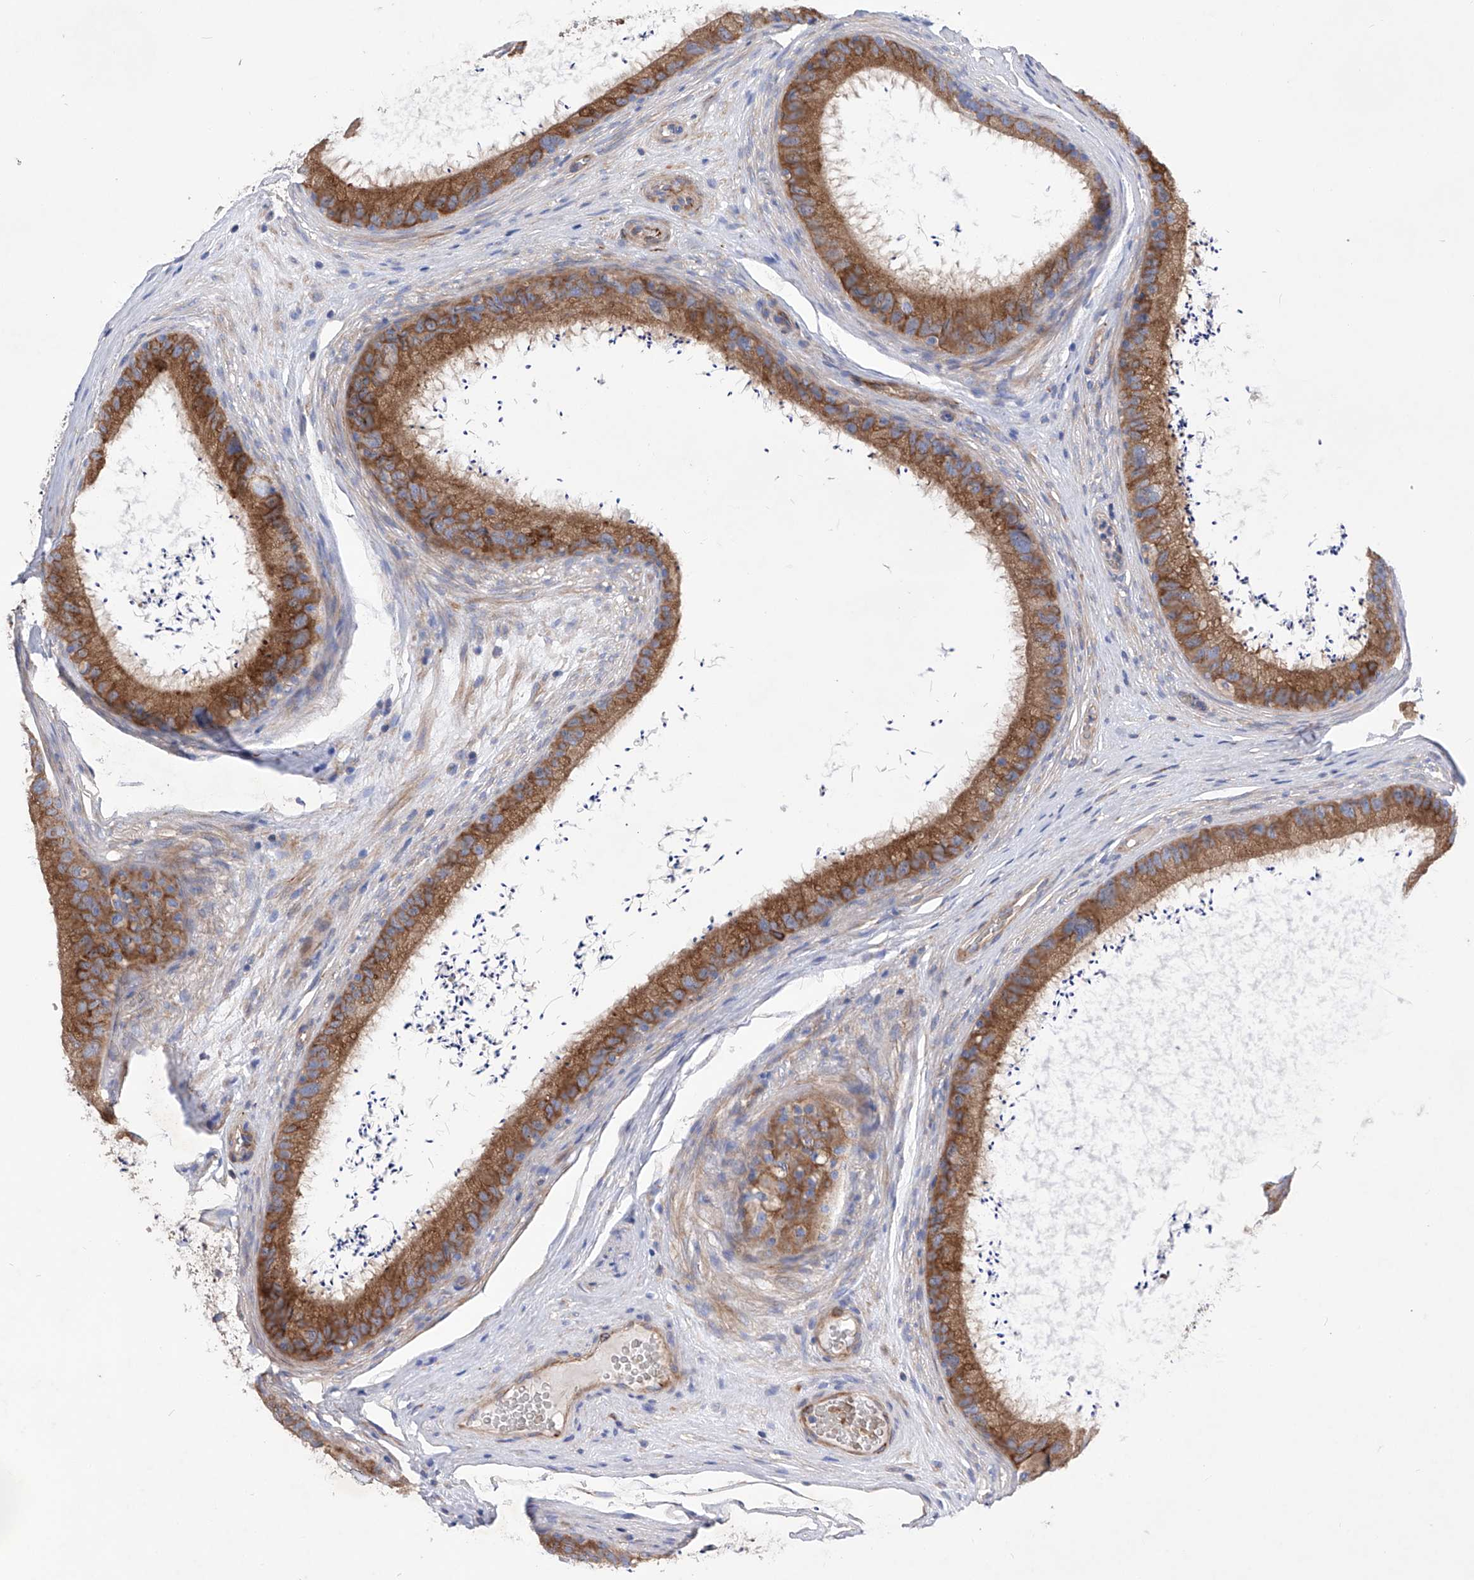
{"staining": {"intensity": "moderate", "quantity": "25%-75%", "location": "cytoplasmic/membranous"}, "tissue": "epididymis", "cell_type": "Glandular cells", "image_type": "normal", "snomed": [{"axis": "morphology", "description": "Normal tissue, NOS"}, {"axis": "topography", "description": "Epididymis, spermatic cord, NOS"}], "caption": "Moderate cytoplasmic/membranous staining is identified in approximately 25%-75% of glandular cells in unremarkable epididymis.", "gene": "NFATC4", "patient": {"sex": "male", "age": 50}}